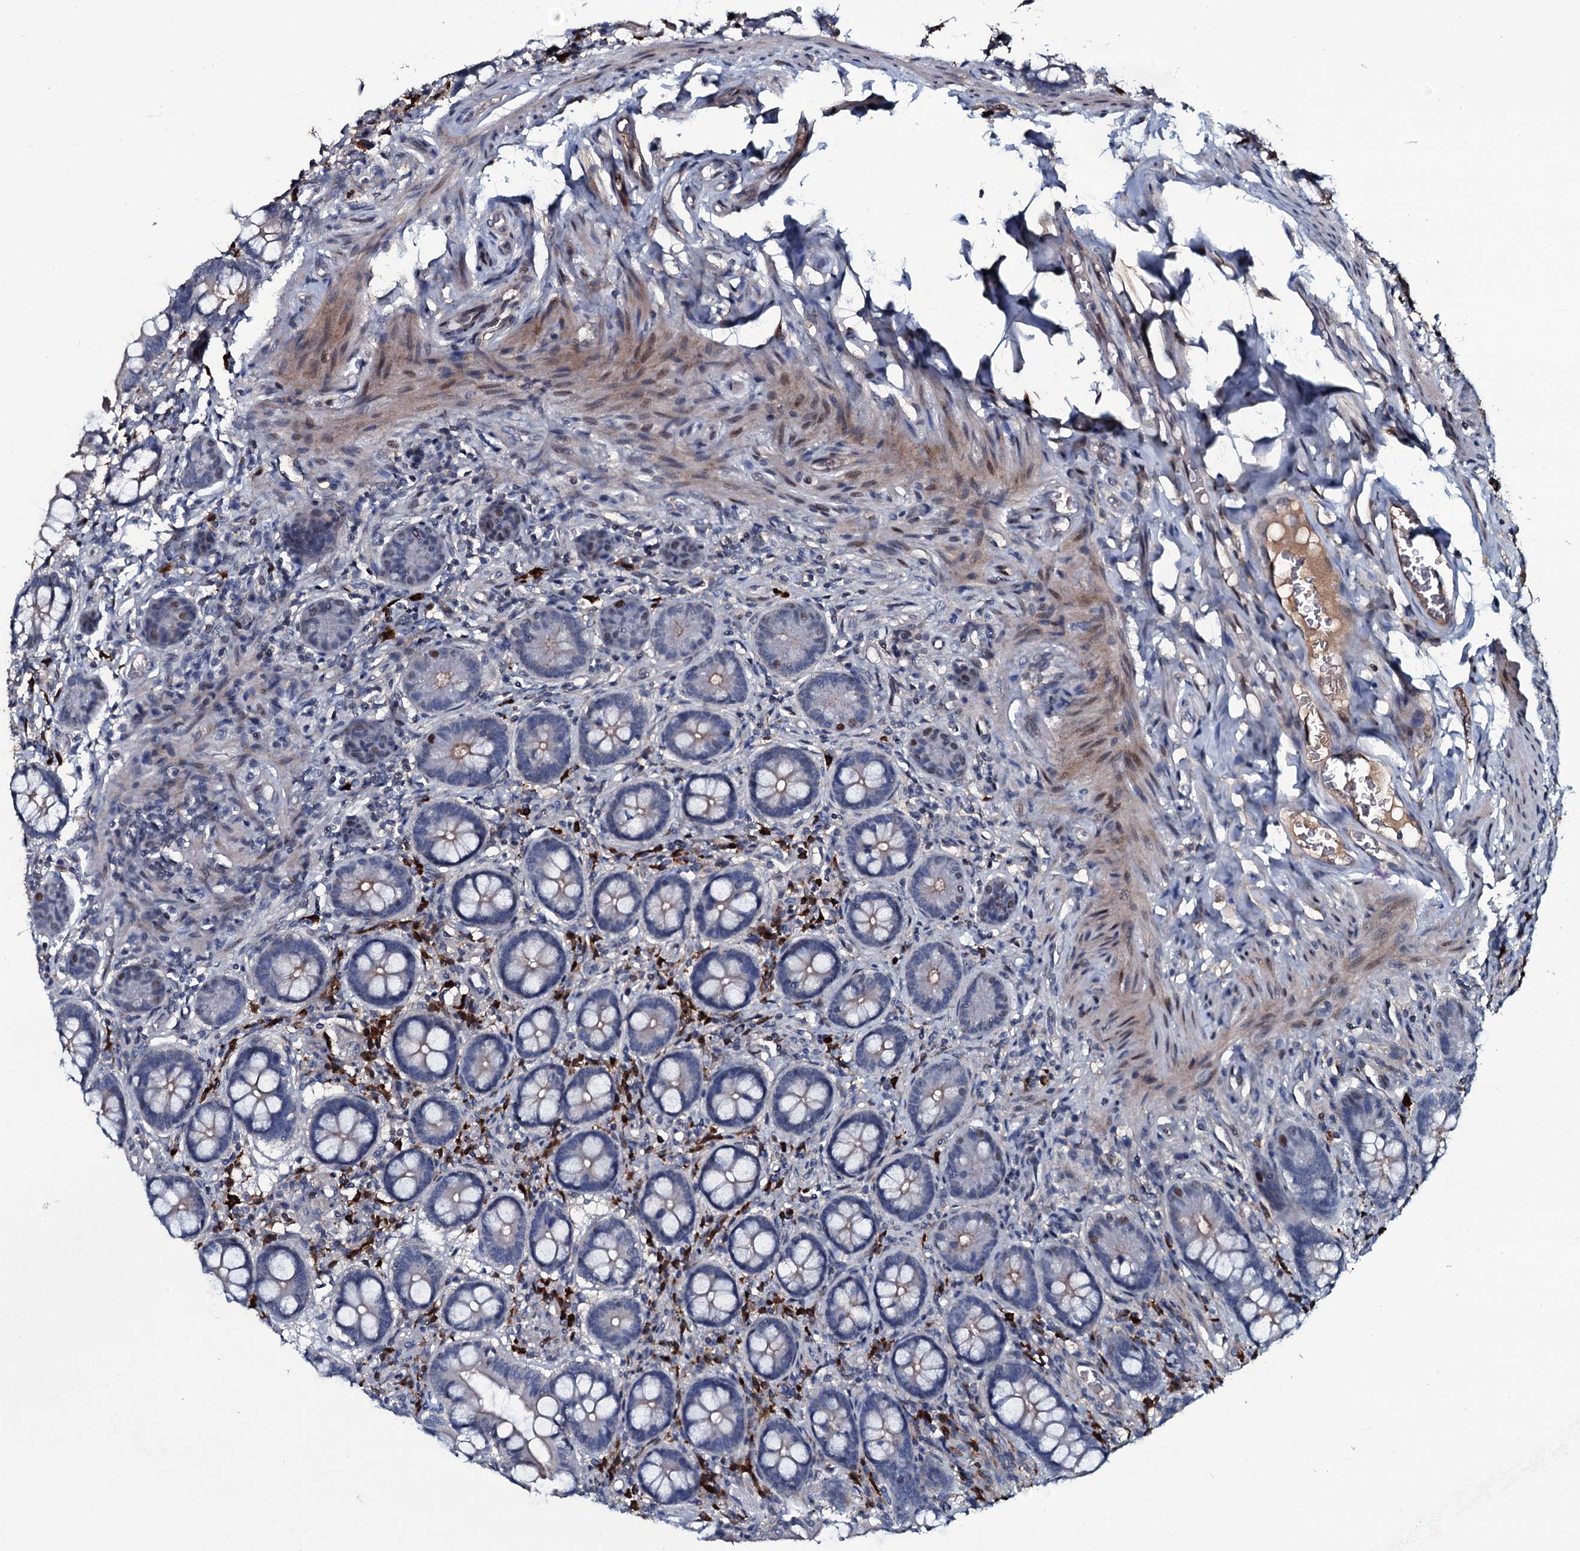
{"staining": {"intensity": "moderate", "quantity": "25%-75%", "location": "cytoplasmic/membranous"}, "tissue": "small intestine", "cell_type": "Glandular cells", "image_type": "normal", "snomed": [{"axis": "morphology", "description": "Normal tissue, NOS"}, {"axis": "topography", "description": "Small intestine"}], "caption": "Immunohistochemistry micrograph of normal small intestine: small intestine stained using IHC shows medium levels of moderate protein expression localized specifically in the cytoplasmic/membranous of glandular cells, appearing as a cytoplasmic/membranous brown color.", "gene": "LYG2", "patient": {"sex": "male", "age": 52}}